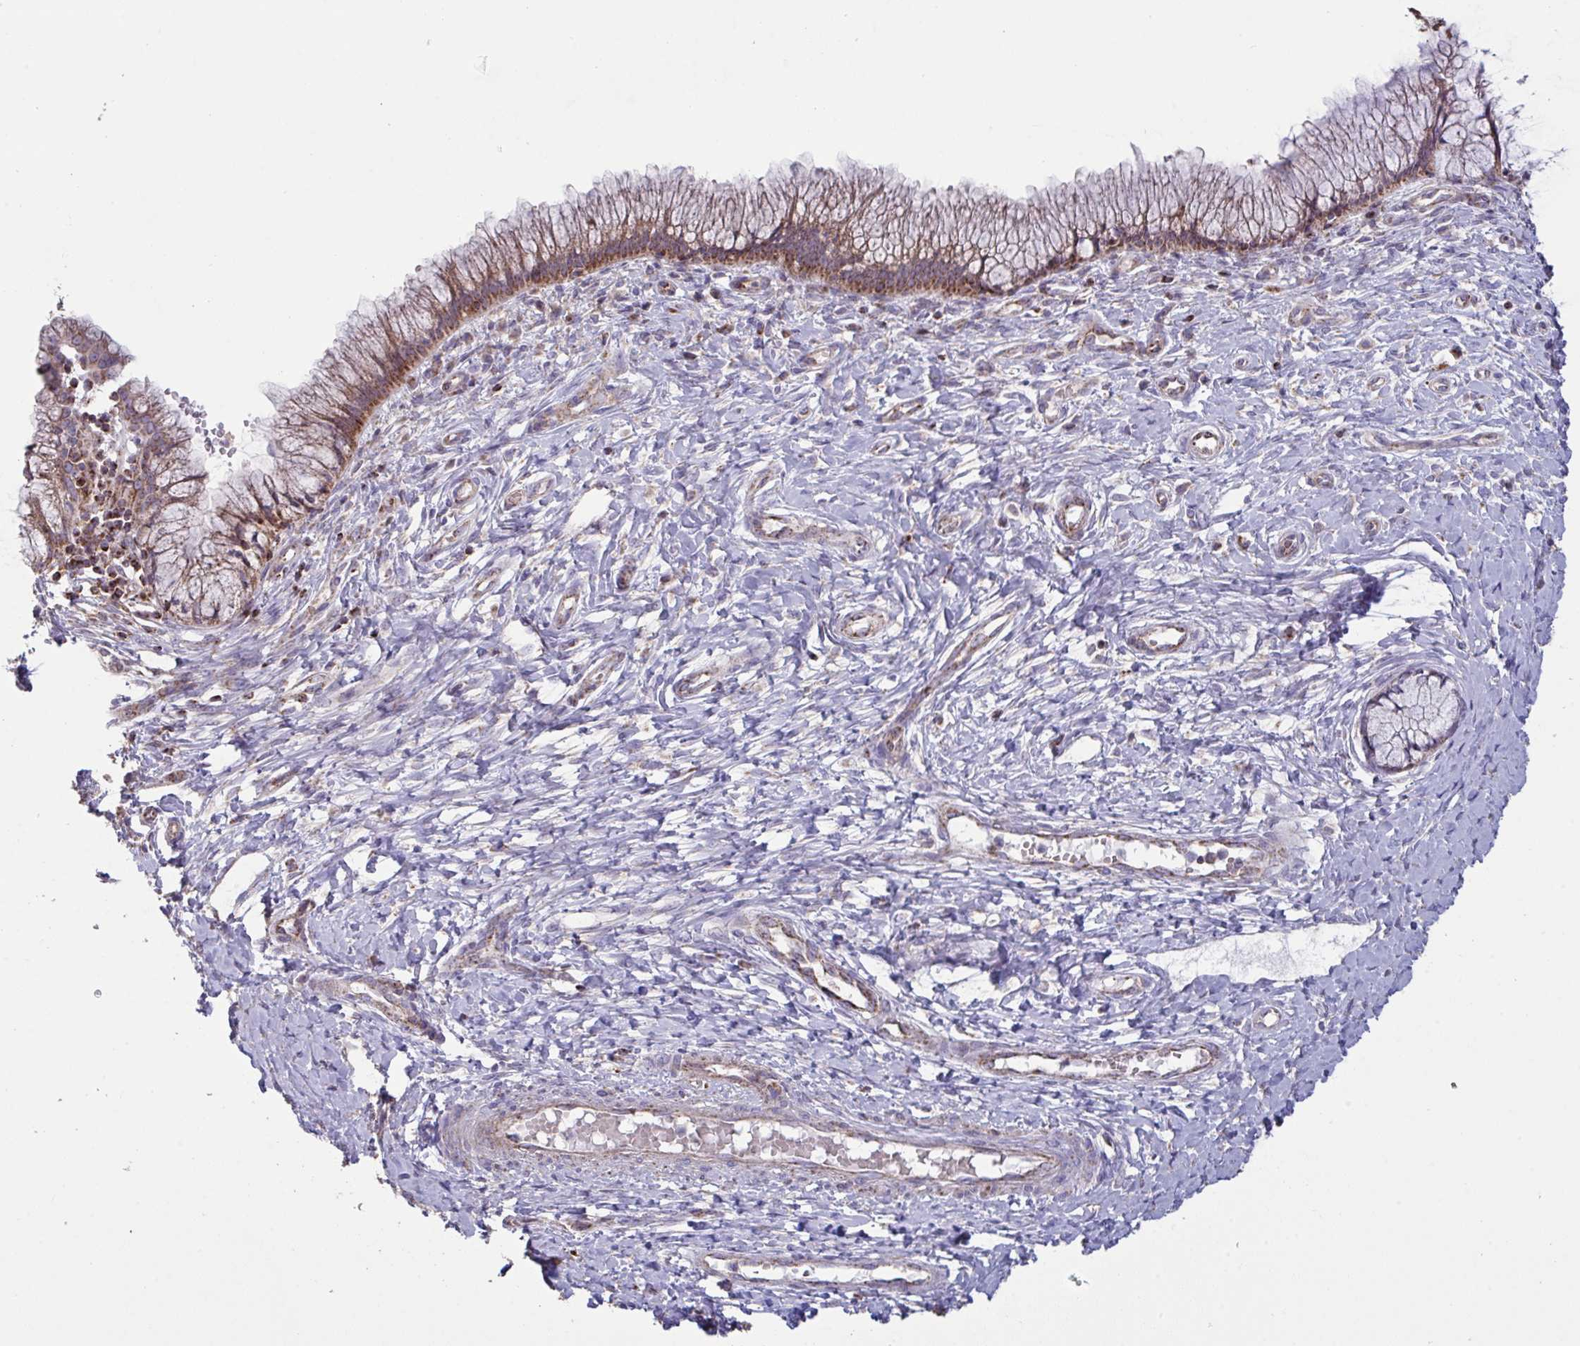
{"staining": {"intensity": "strong", "quantity": ">75%", "location": "cytoplasmic/membranous"}, "tissue": "cervix", "cell_type": "Glandular cells", "image_type": "normal", "snomed": [{"axis": "morphology", "description": "Normal tissue, NOS"}, {"axis": "topography", "description": "Cervix"}], "caption": "This image reveals immunohistochemistry staining of normal cervix, with high strong cytoplasmic/membranous positivity in approximately >75% of glandular cells.", "gene": "MICOS10", "patient": {"sex": "female", "age": 37}}